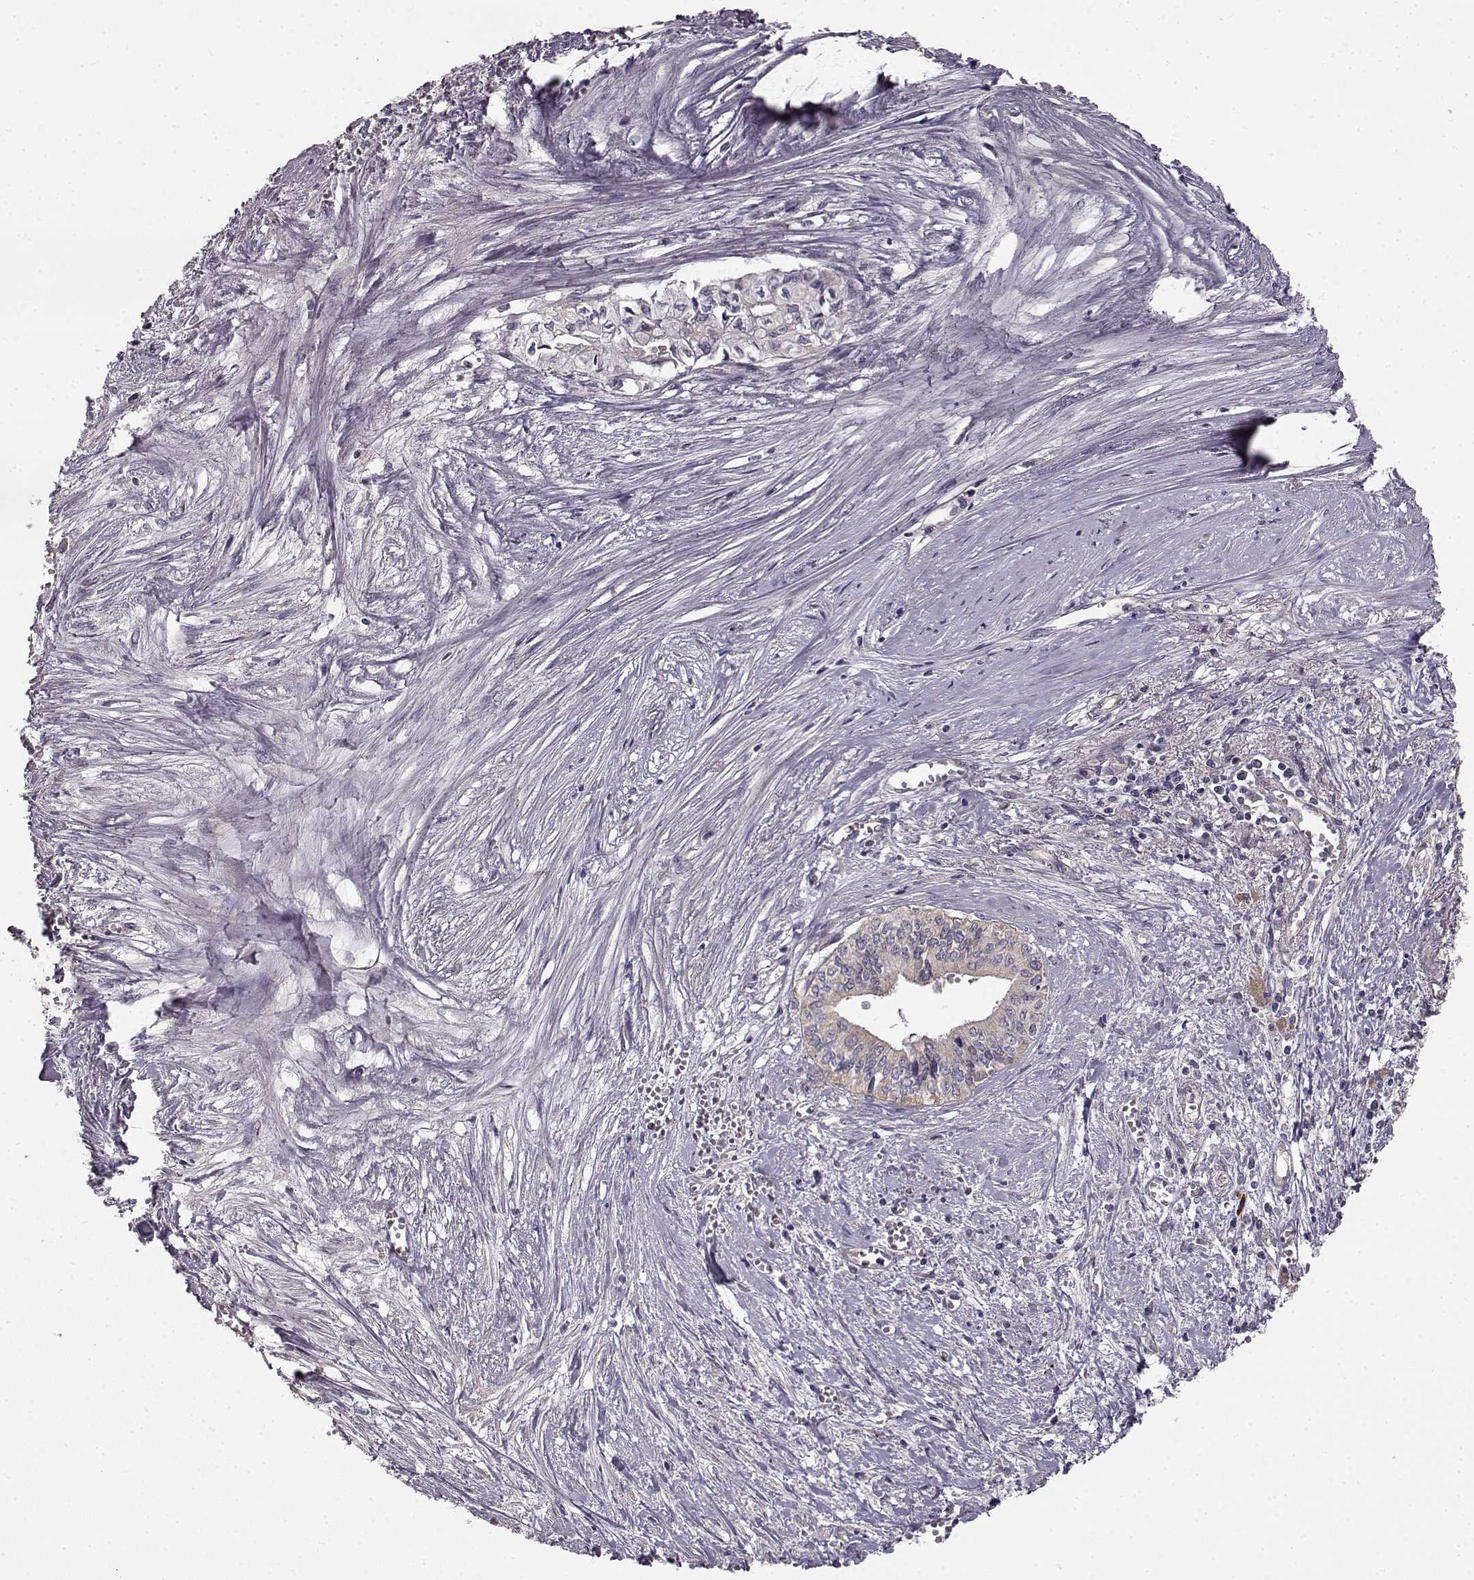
{"staining": {"intensity": "negative", "quantity": "none", "location": "none"}, "tissue": "pancreatic cancer", "cell_type": "Tumor cells", "image_type": "cancer", "snomed": [{"axis": "morphology", "description": "Adenocarcinoma, NOS"}, {"axis": "topography", "description": "Pancreas"}], "caption": "This histopathology image is of adenocarcinoma (pancreatic) stained with immunohistochemistry to label a protein in brown with the nuclei are counter-stained blue. There is no staining in tumor cells.", "gene": "ERBB3", "patient": {"sex": "female", "age": 61}}